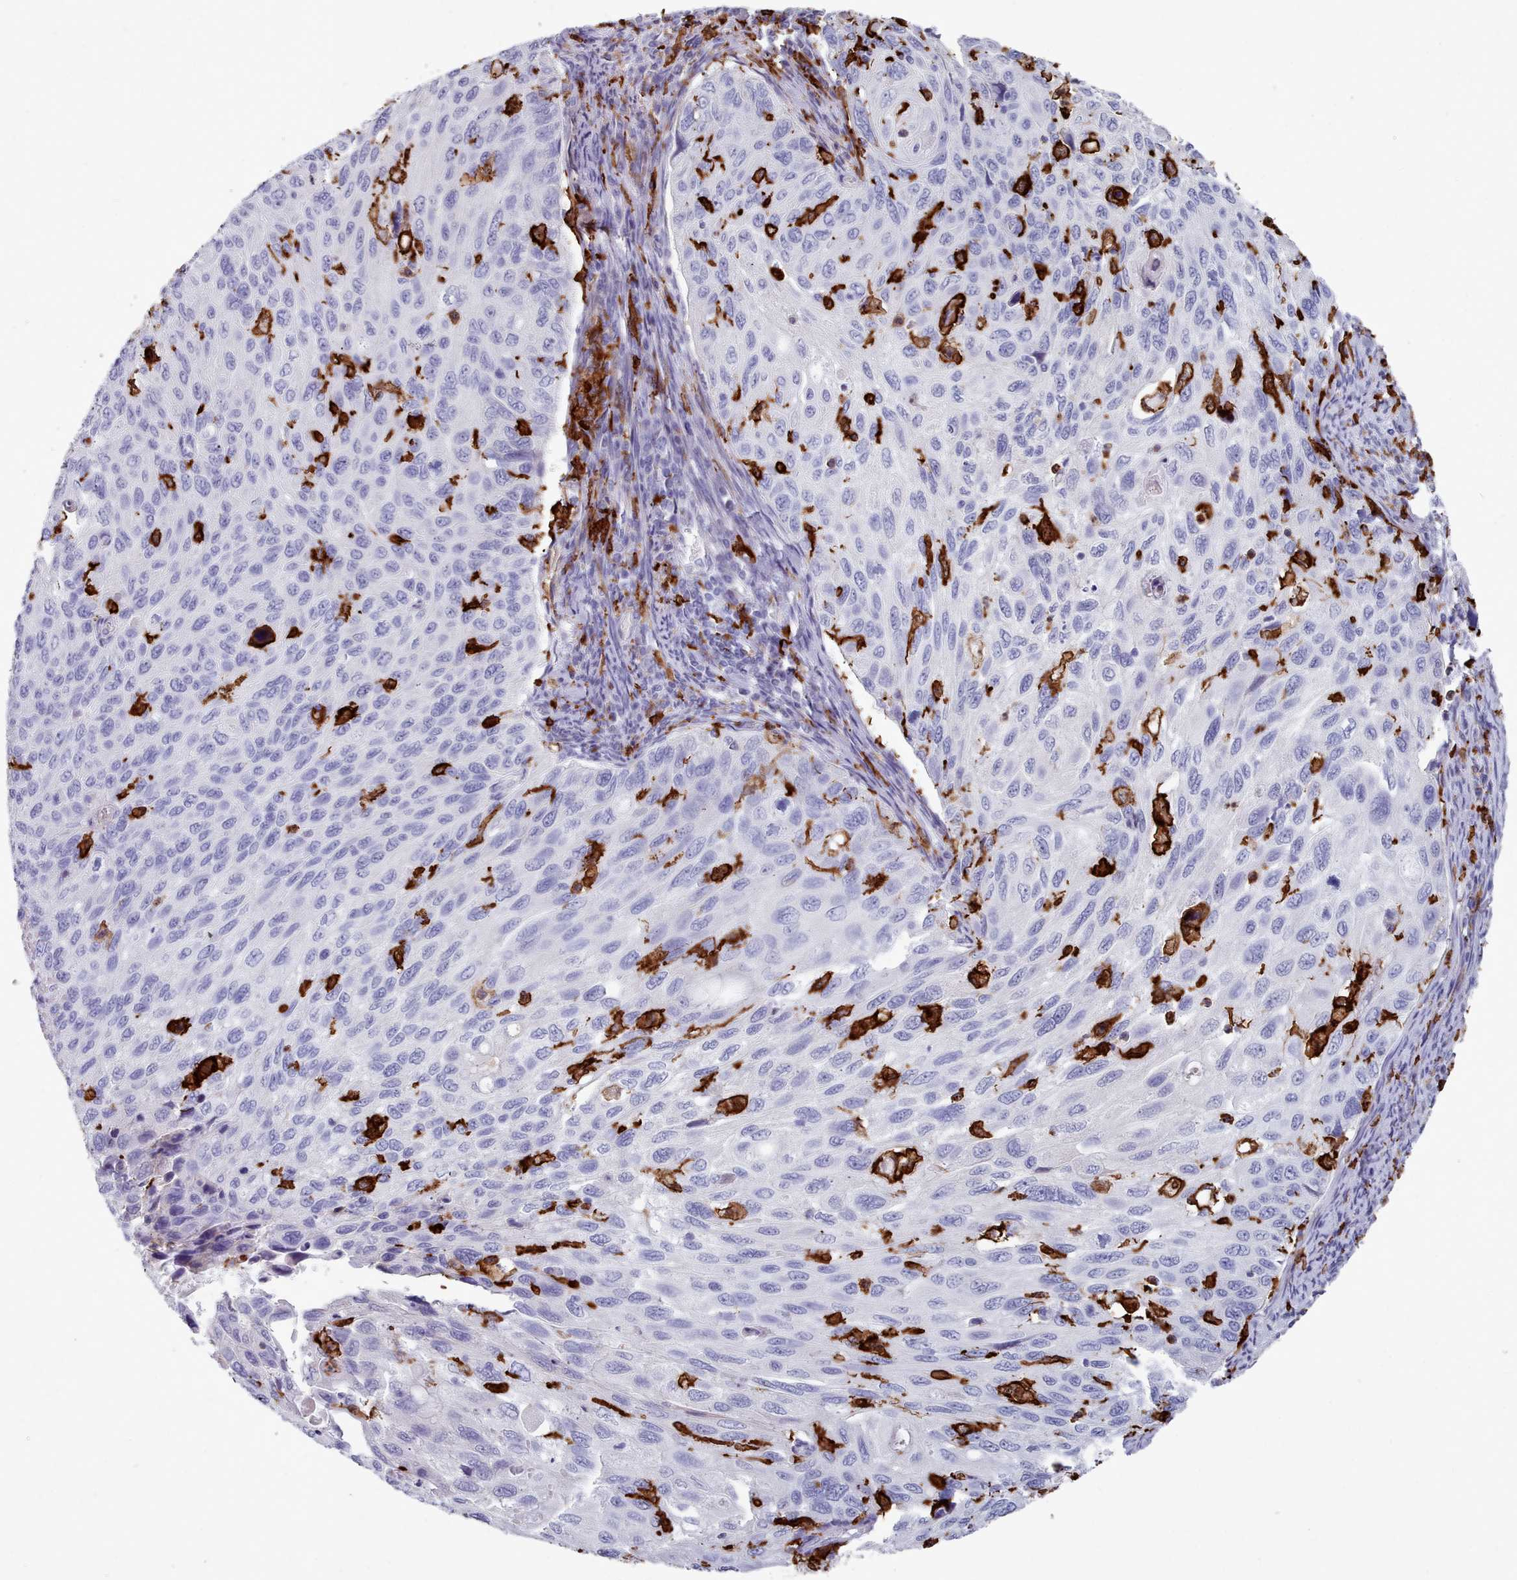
{"staining": {"intensity": "negative", "quantity": "none", "location": "none"}, "tissue": "cervical cancer", "cell_type": "Tumor cells", "image_type": "cancer", "snomed": [{"axis": "morphology", "description": "Squamous cell carcinoma, NOS"}, {"axis": "topography", "description": "Cervix"}], "caption": "Cervical squamous cell carcinoma stained for a protein using IHC demonstrates no staining tumor cells.", "gene": "AIF1", "patient": {"sex": "female", "age": 70}}